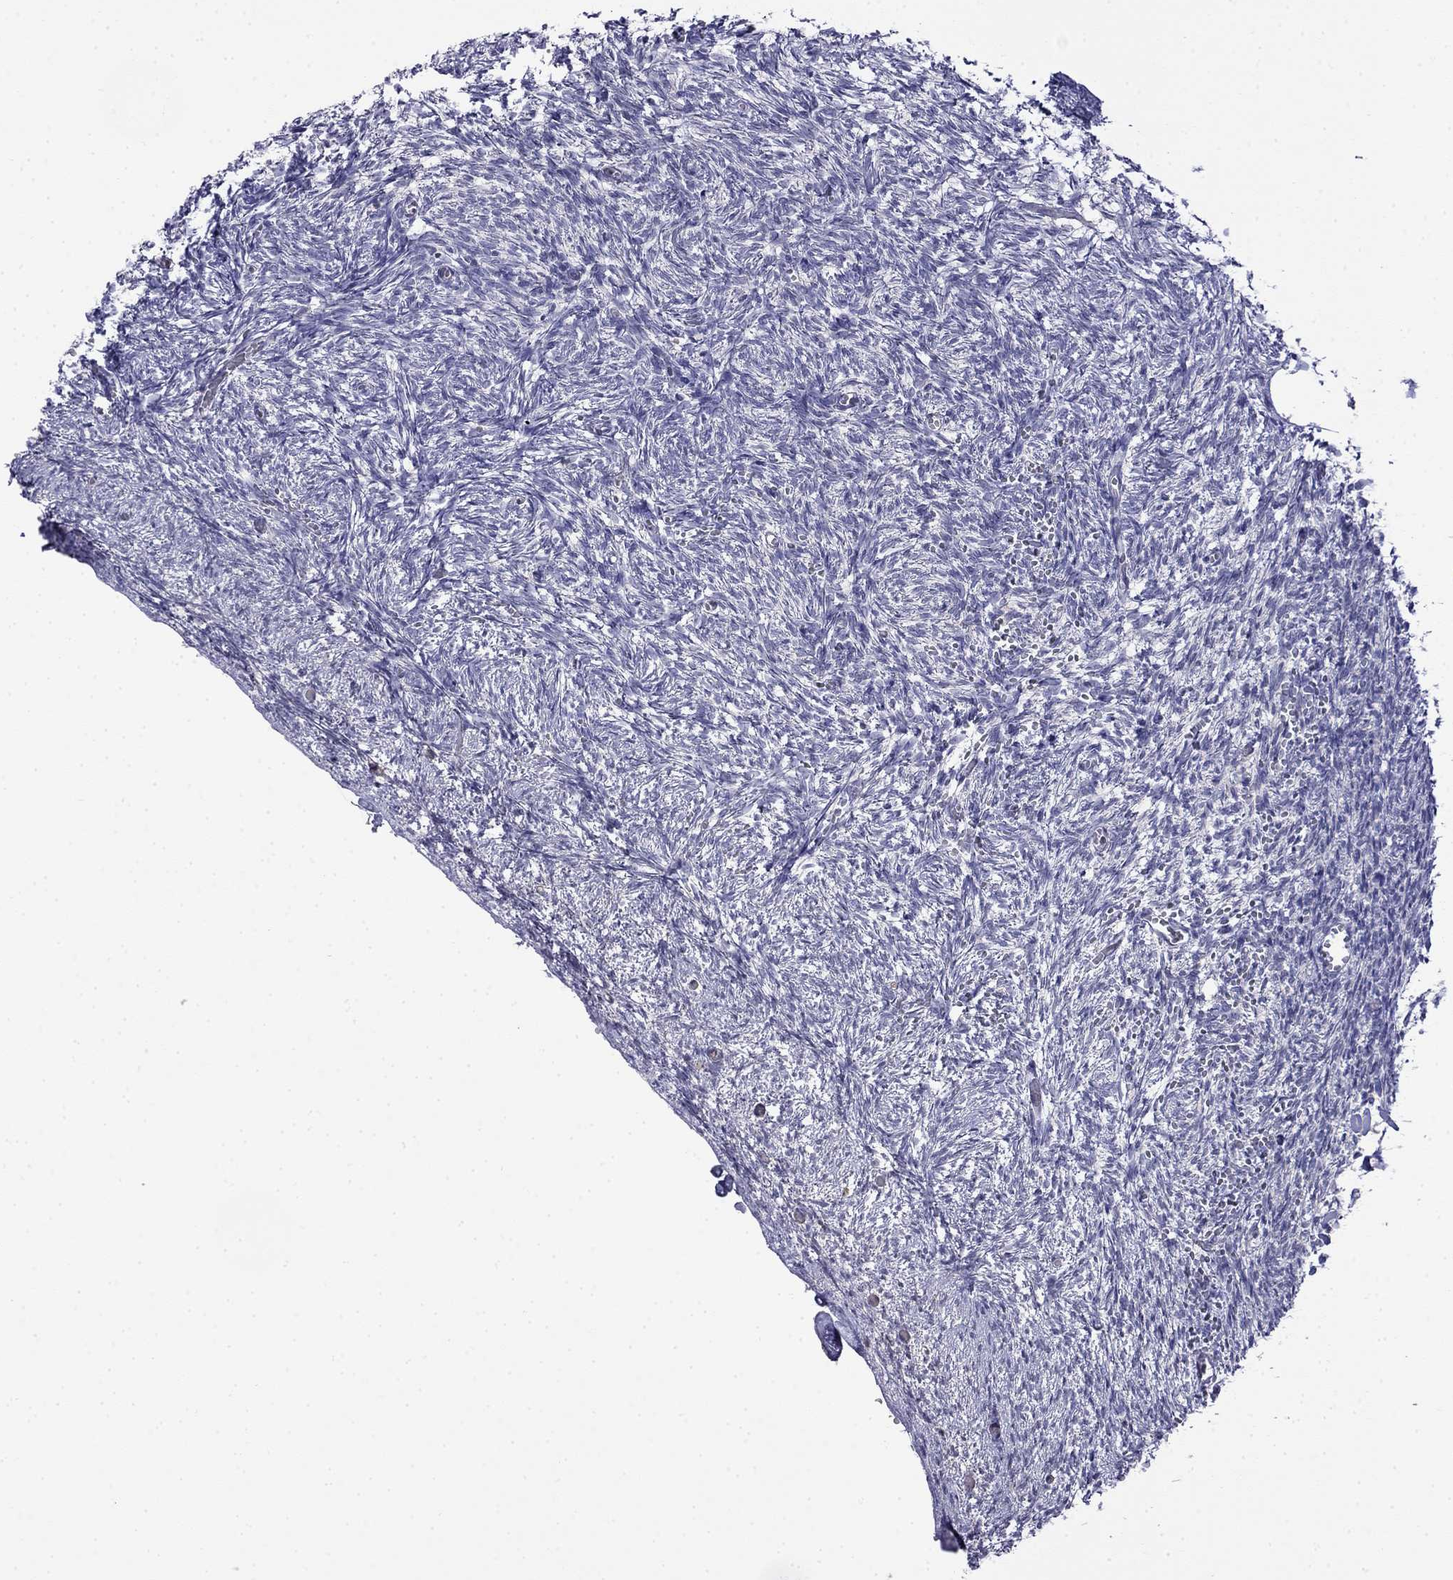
{"staining": {"intensity": "negative", "quantity": "none", "location": "none"}, "tissue": "ovary", "cell_type": "Follicle cells", "image_type": "normal", "snomed": [{"axis": "morphology", "description": "Normal tissue, NOS"}, {"axis": "topography", "description": "Ovary"}], "caption": "Immunohistochemistry of normal ovary shows no staining in follicle cells. (Brightfield microscopy of DAB (3,3'-diaminobenzidine) IHC at high magnification).", "gene": "GUCA1B", "patient": {"sex": "female", "age": 43}}